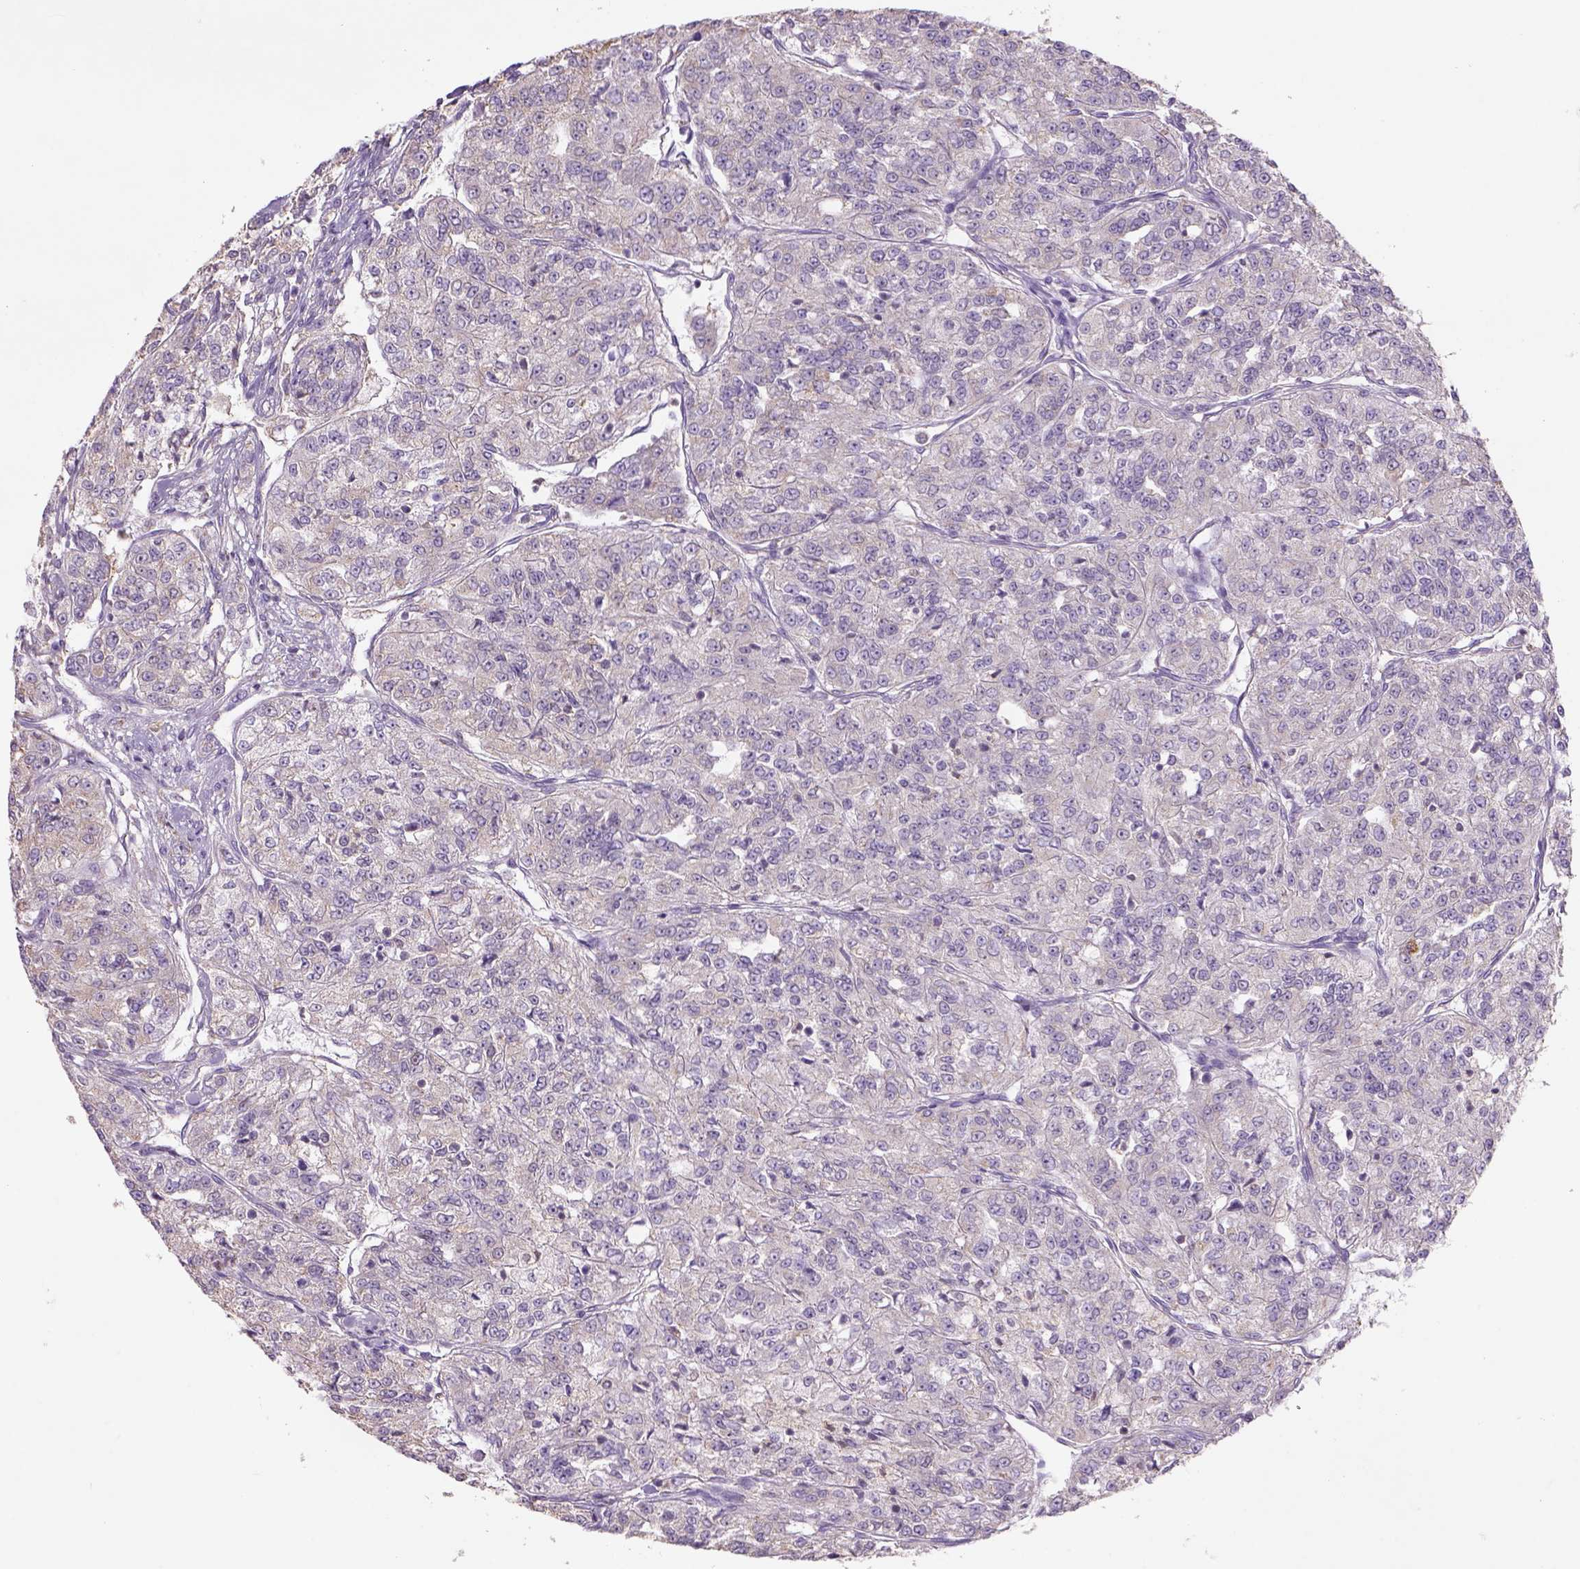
{"staining": {"intensity": "weak", "quantity": "<25%", "location": "cytoplasmic/membranous"}, "tissue": "renal cancer", "cell_type": "Tumor cells", "image_type": "cancer", "snomed": [{"axis": "morphology", "description": "Adenocarcinoma, NOS"}, {"axis": "topography", "description": "Kidney"}], "caption": "Immunohistochemical staining of human adenocarcinoma (renal) shows no significant positivity in tumor cells.", "gene": "NAALAD2", "patient": {"sex": "female", "age": 63}}